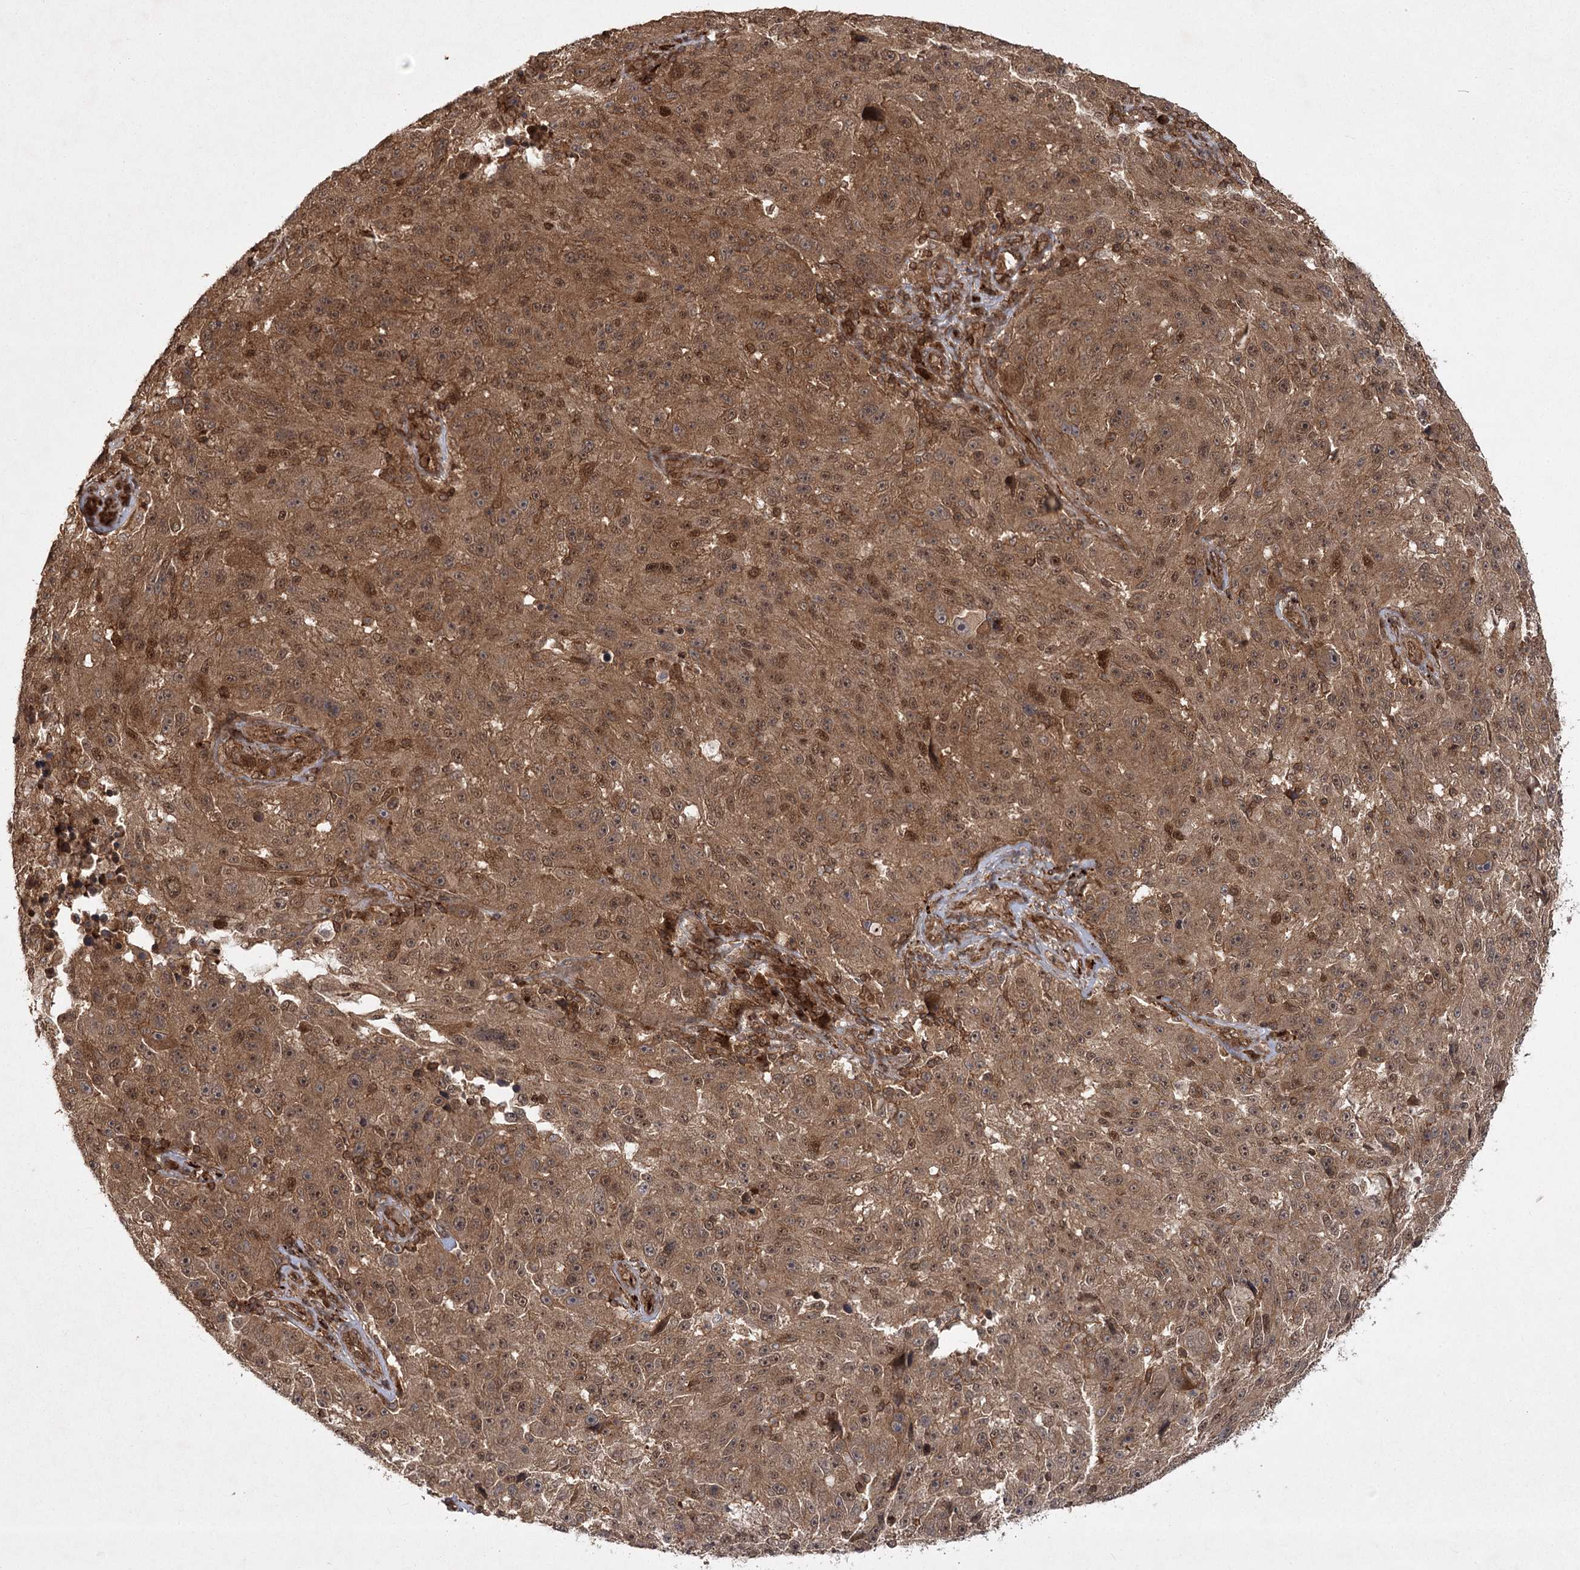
{"staining": {"intensity": "moderate", "quantity": ">75%", "location": "cytoplasmic/membranous,nuclear"}, "tissue": "melanoma", "cell_type": "Tumor cells", "image_type": "cancer", "snomed": [{"axis": "morphology", "description": "Malignant melanoma, NOS"}, {"axis": "topography", "description": "Skin"}], "caption": "This histopathology image shows immunohistochemistry (IHC) staining of malignant melanoma, with medium moderate cytoplasmic/membranous and nuclear expression in about >75% of tumor cells.", "gene": "MDFIC", "patient": {"sex": "male", "age": 53}}